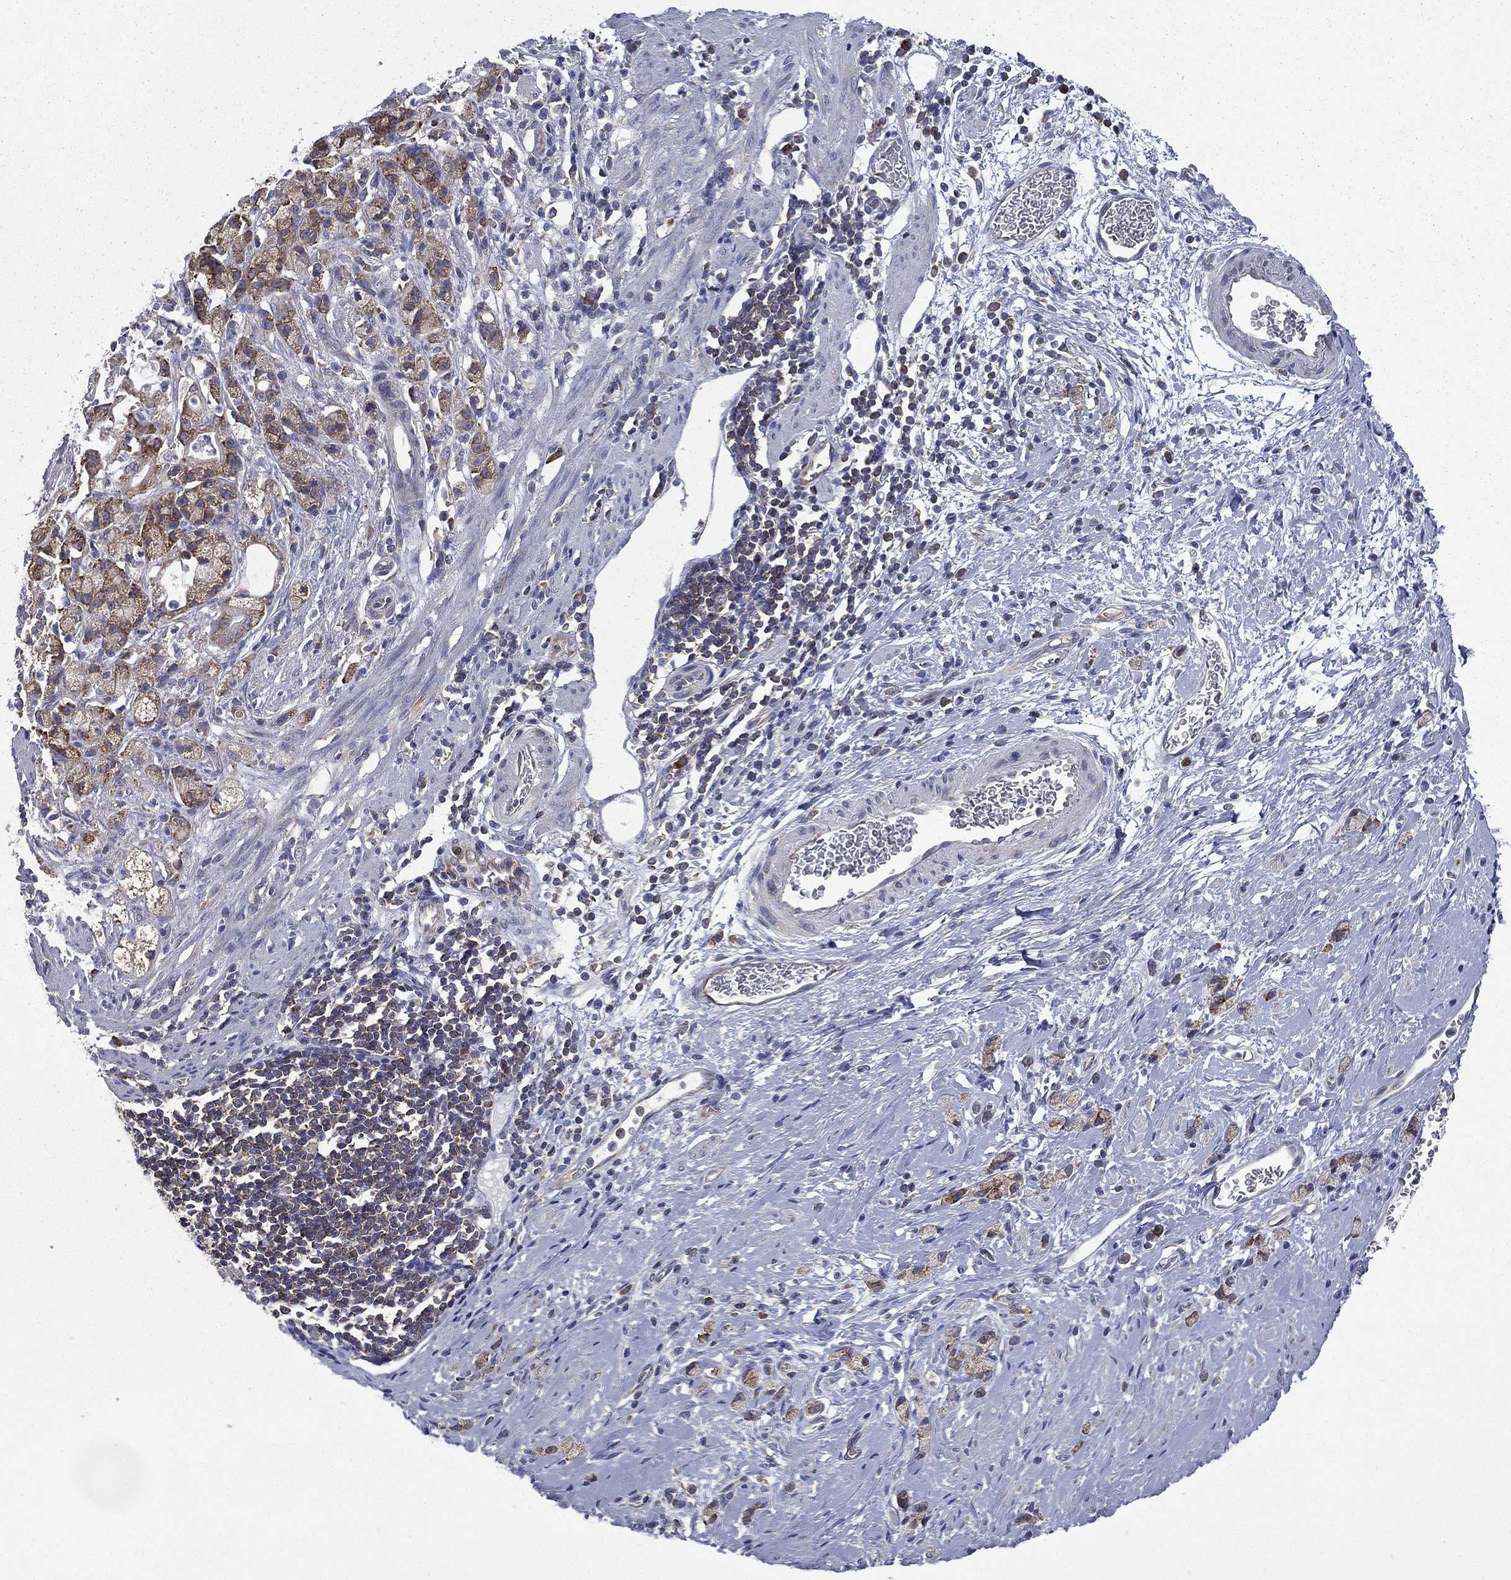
{"staining": {"intensity": "moderate", "quantity": "25%-75%", "location": "cytoplasmic/membranous"}, "tissue": "stomach cancer", "cell_type": "Tumor cells", "image_type": "cancer", "snomed": [{"axis": "morphology", "description": "Adenocarcinoma, NOS"}, {"axis": "topography", "description": "Stomach"}], "caption": "A micrograph showing moderate cytoplasmic/membranous positivity in approximately 25%-75% of tumor cells in stomach cancer (adenocarcinoma), as visualized by brown immunohistochemical staining.", "gene": "FARSA", "patient": {"sex": "male", "age": 58}}